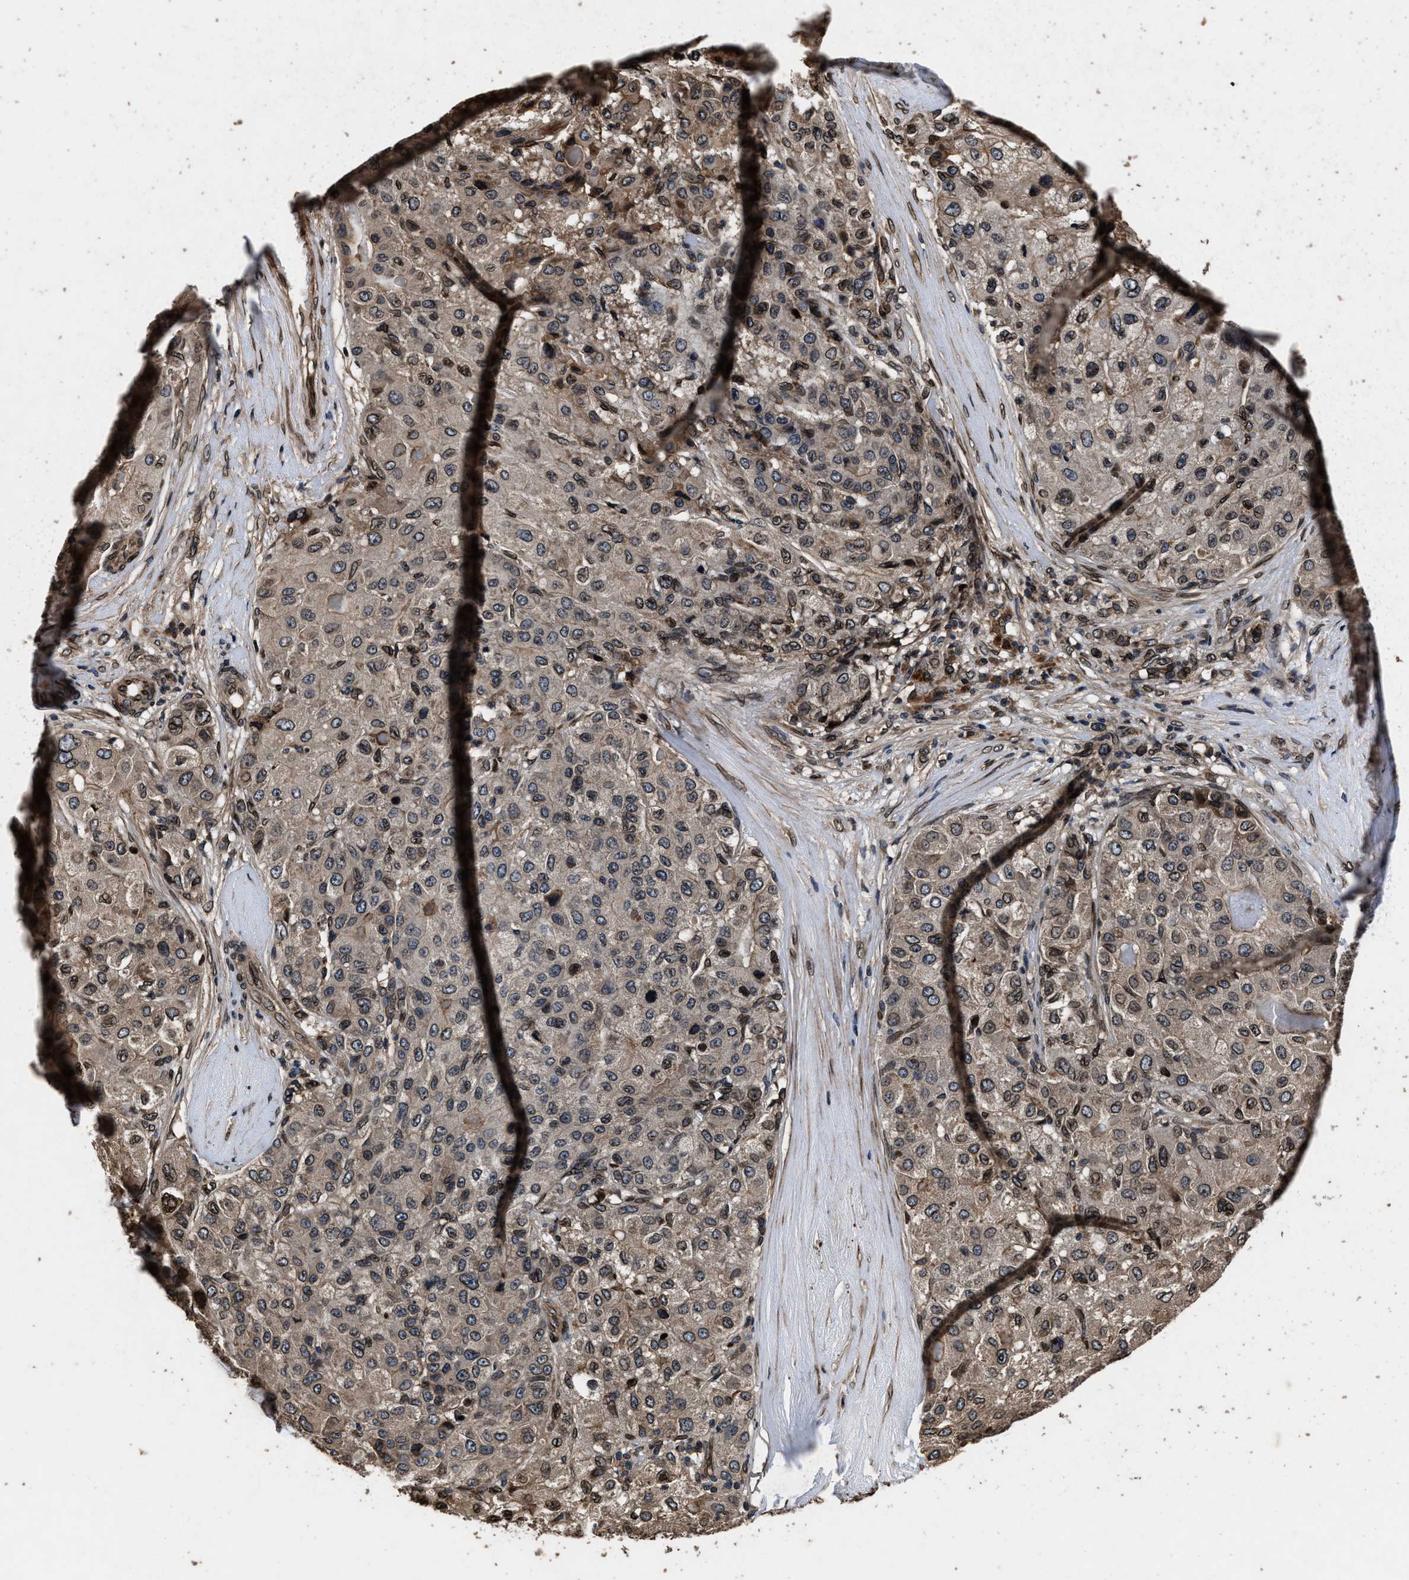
{"staining": {"intensity": "moderate", "quantity": ">75%", "location": "cytoplasmic/membranous,nuclear"}, "tissue": "liver cancer", "cell_type": "Tumor cells", "image_type": "cancer", "snomed": [{"axis": "morphology", "description": "Carcinoma, Hepatocellular, NOS"}, {"axis": "topography", "description": "Liver"}], "caption": "The histopathology image shows immunohistochemical staining of hepatocellular carcinoma (liver). There is moderate cytoplasmic/membranous and nuclear positivity is present in approximately >75% of tumor cells.", "gene": "ACCS", "patient": {"sex": "male", "age": 80}}